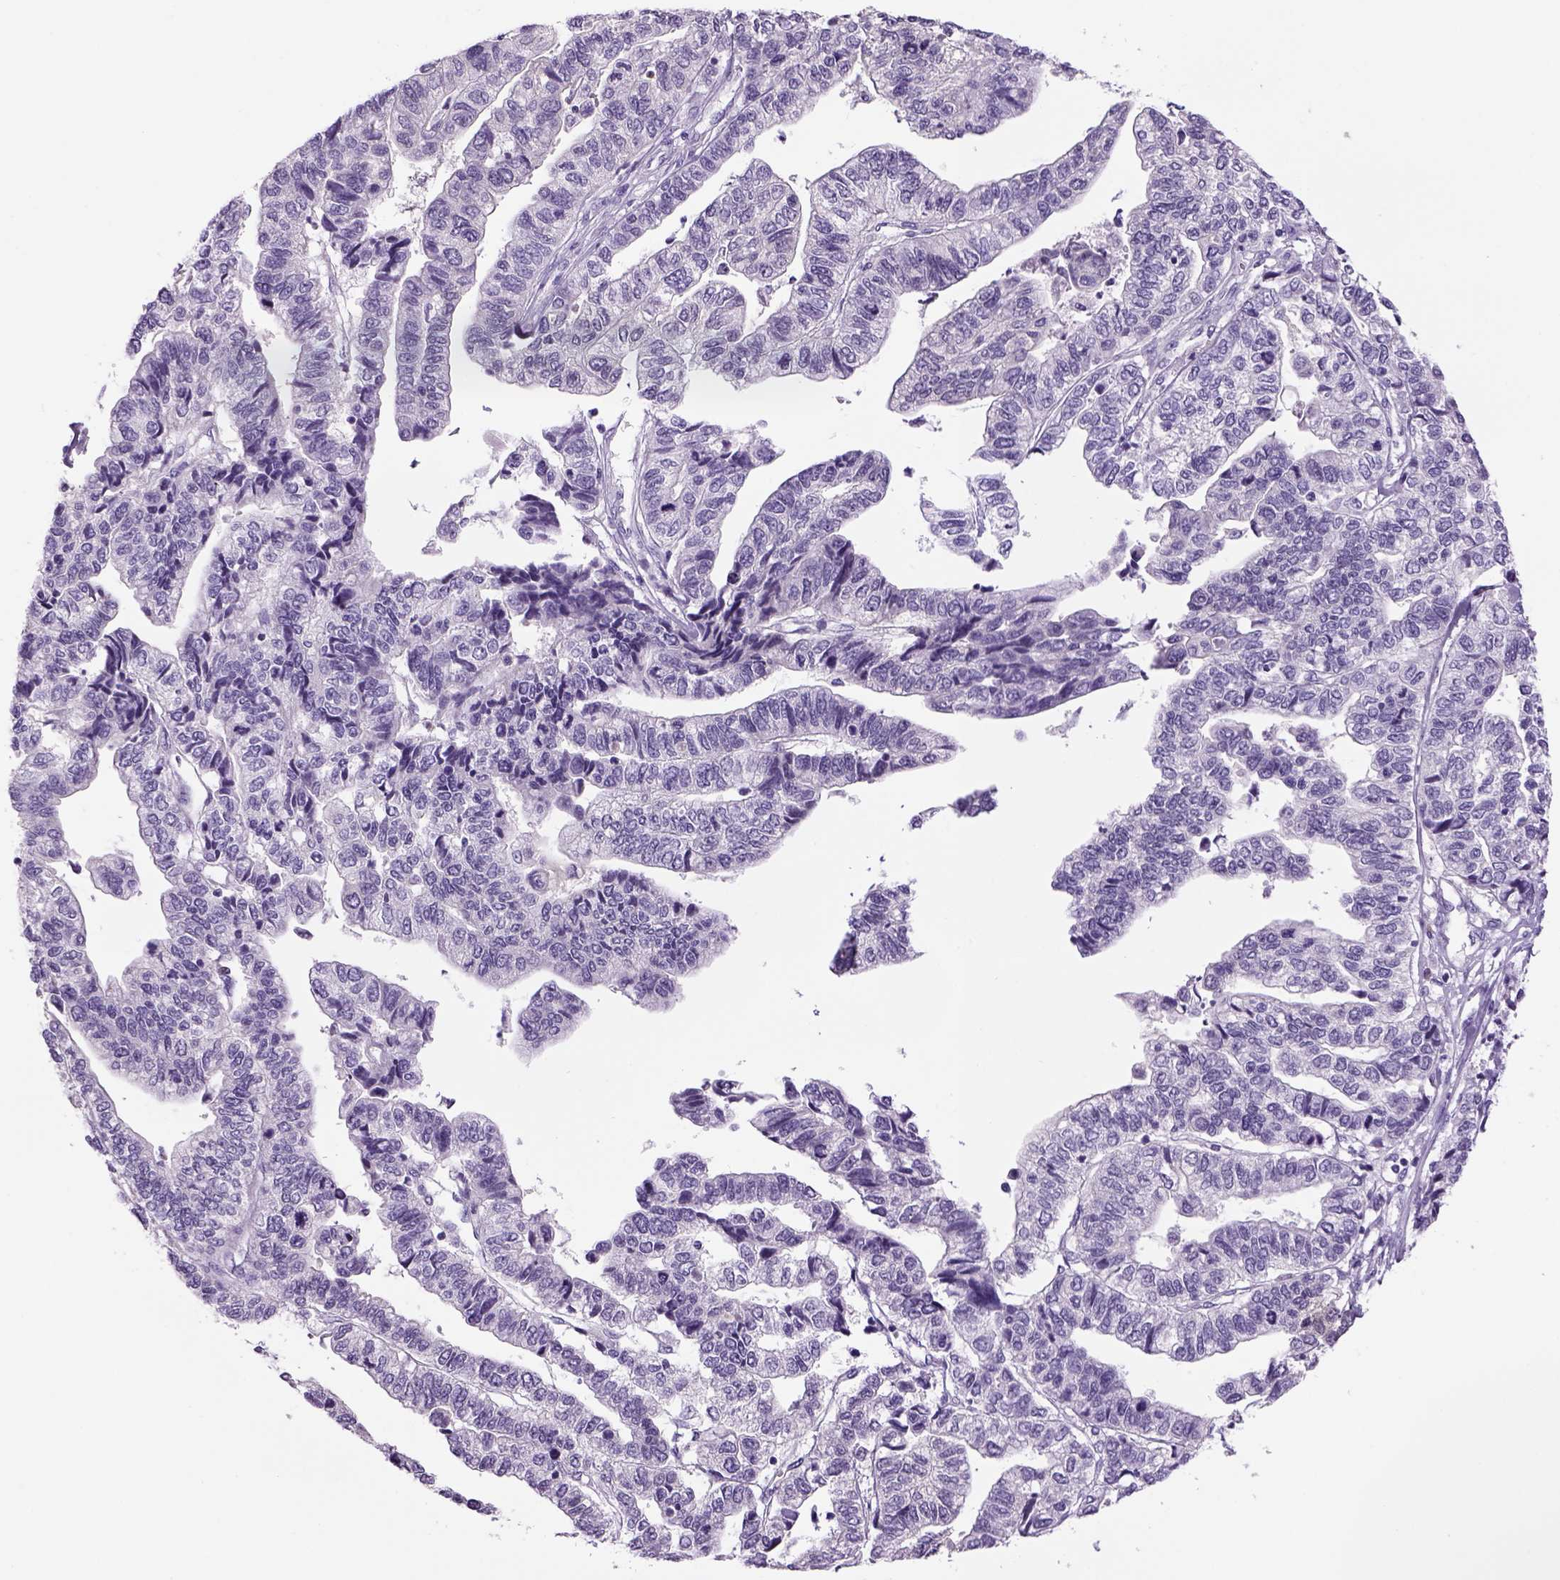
{"staining": {"intensity": "negative", "quantity": "none", "location": "none"}, "tissue": "stomach cancer", "cell_type": "Tumor cells", "image_type": "cancer", "snomed": [{"axis": "morphology", "description": "Adenocarcinoma, NOS"}, {"axis": "topography", "description": "Stomach, upper"}], "caption": "Immunohistochemistry (IHC) micrograph of human stomach cancer (adenocarcinoma) stained for a protein (brown), which shows no staining in tumor cells. (DAB immunohistochemistry (IHC), high magnification).", "gene": "DBH", "patient": {"sex": "female", "age": 67}}